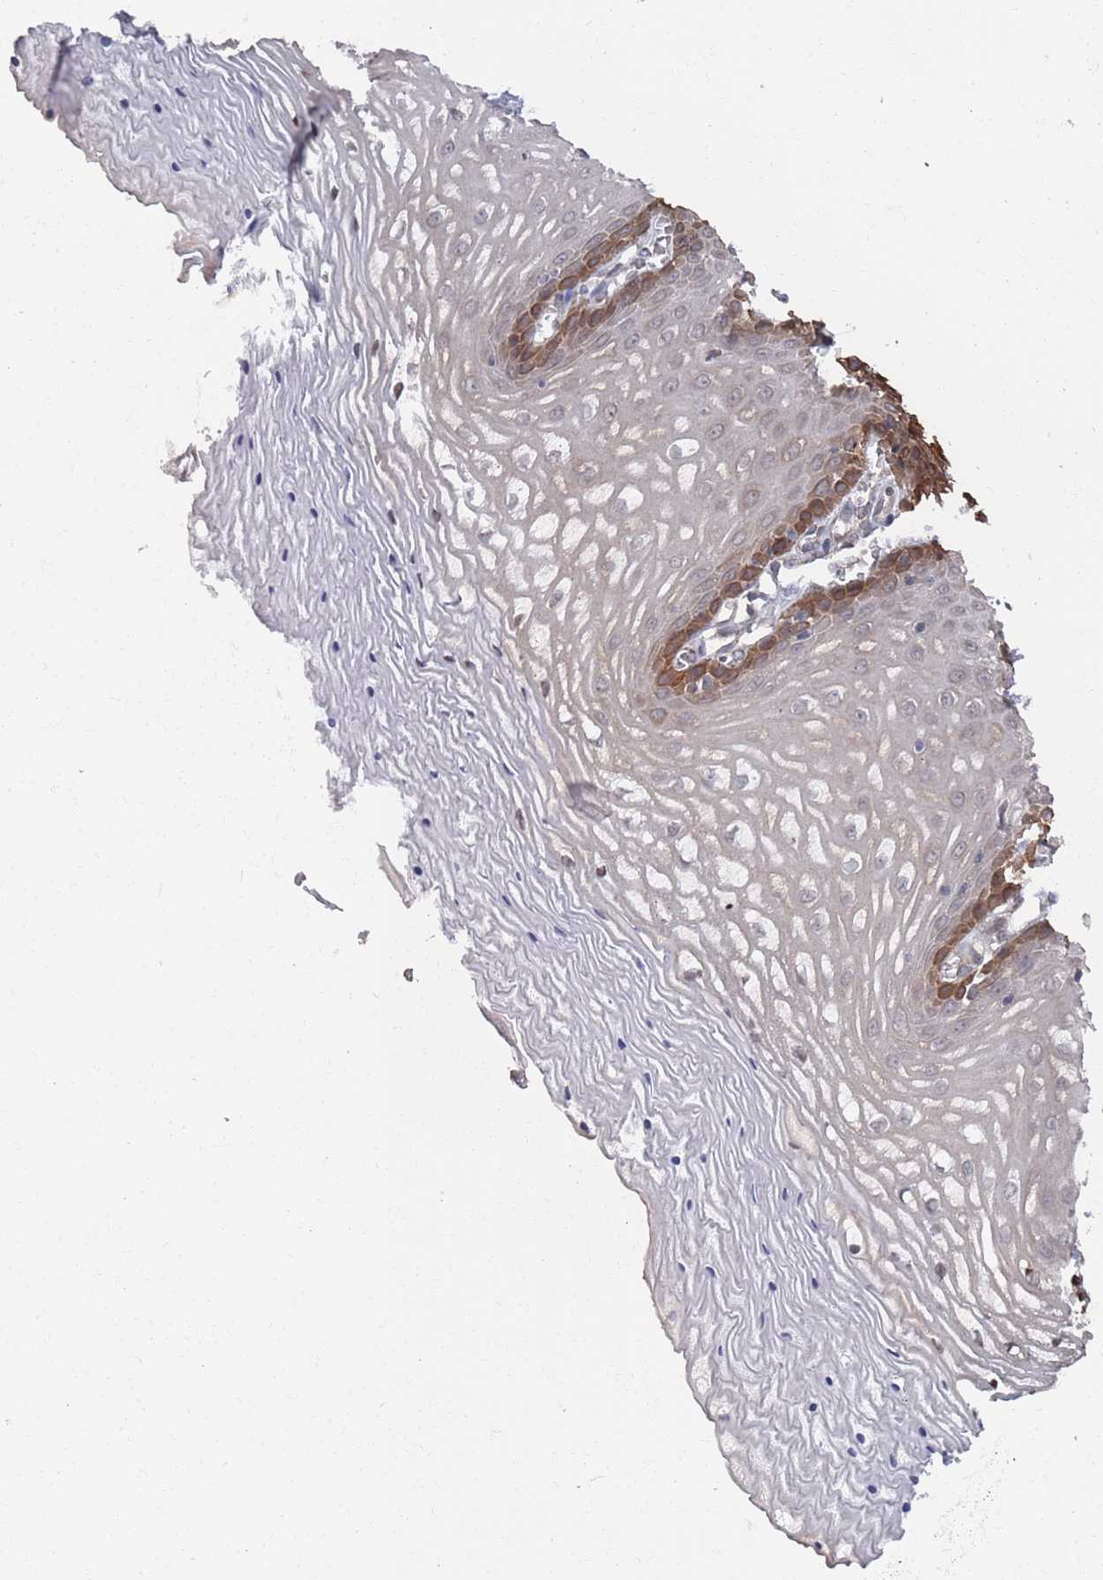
{"staining": {"intensity": "strong", "quantity": "<25%", "location": "cytoplasmic/membranous"}, "tissue": "vagina", "cell_type": "Squamous epithelial cells", "image_type": "normal", "snomed": [{"axis": "morphology", "description": "Normal tissue, NOS"}, {"axis": "topography", "description": "Vagina"}], "caption": "This photomicrograph reveals benign vagina stained with immunohistochemistry (IHC) to label a protein in brown. The cytoplasmic/membranous of squamous epithelial cells show strong positivity for the protein. Nuclei are counter-stained blue.", "gene": "DGKD", "patient": {"sex": "female", "age": 65}}